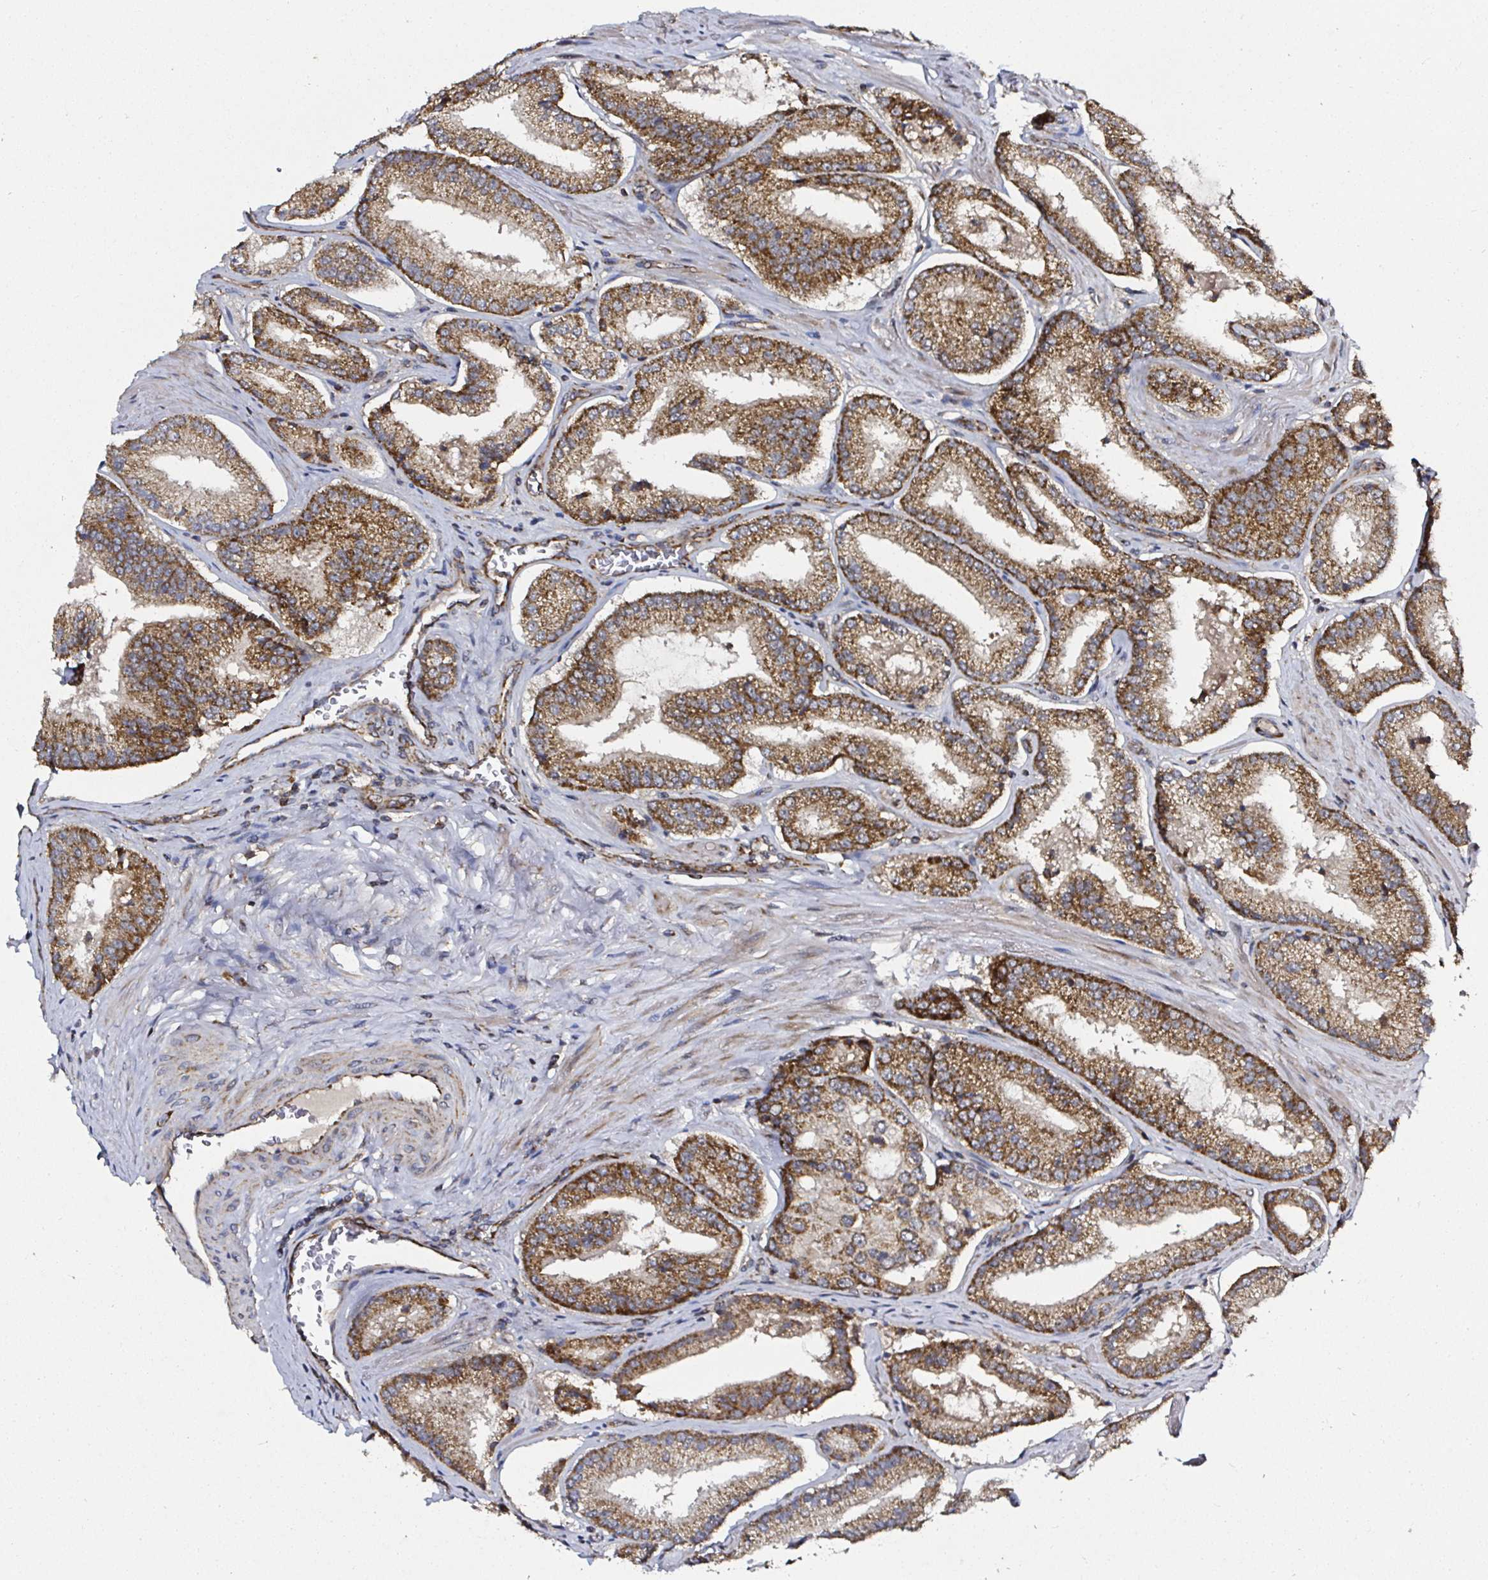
{"staining": {"intensity": "strong", "quantity": ">75%", "location": "cytoplasmic/membranous"}, "tissue": "prostate cancer", "cell_type": "Tumor cells", "image_type": "cancer", "snomed": [{"axis": "morphology", "description": "Adenocarcinoma, High grade"}, {"axis": "topography", "description": "Prostate"}], "caption": "IHC staining of adenocarcinoma (high-grade) (prostate), which exhibits high levels of strong cytoplasmic/membranous staining in approximately >75% of tumor cells indicating strong cytoplasmic/membranous protein staining. The staining was performed using DAB (3,3'-diaminobenzidine) (brown) for protein detection and nuclei were counterstained in hematoxylin (blue).", "gene": "ATAD3B", "patient": {"sex": "male", "age": 73}}